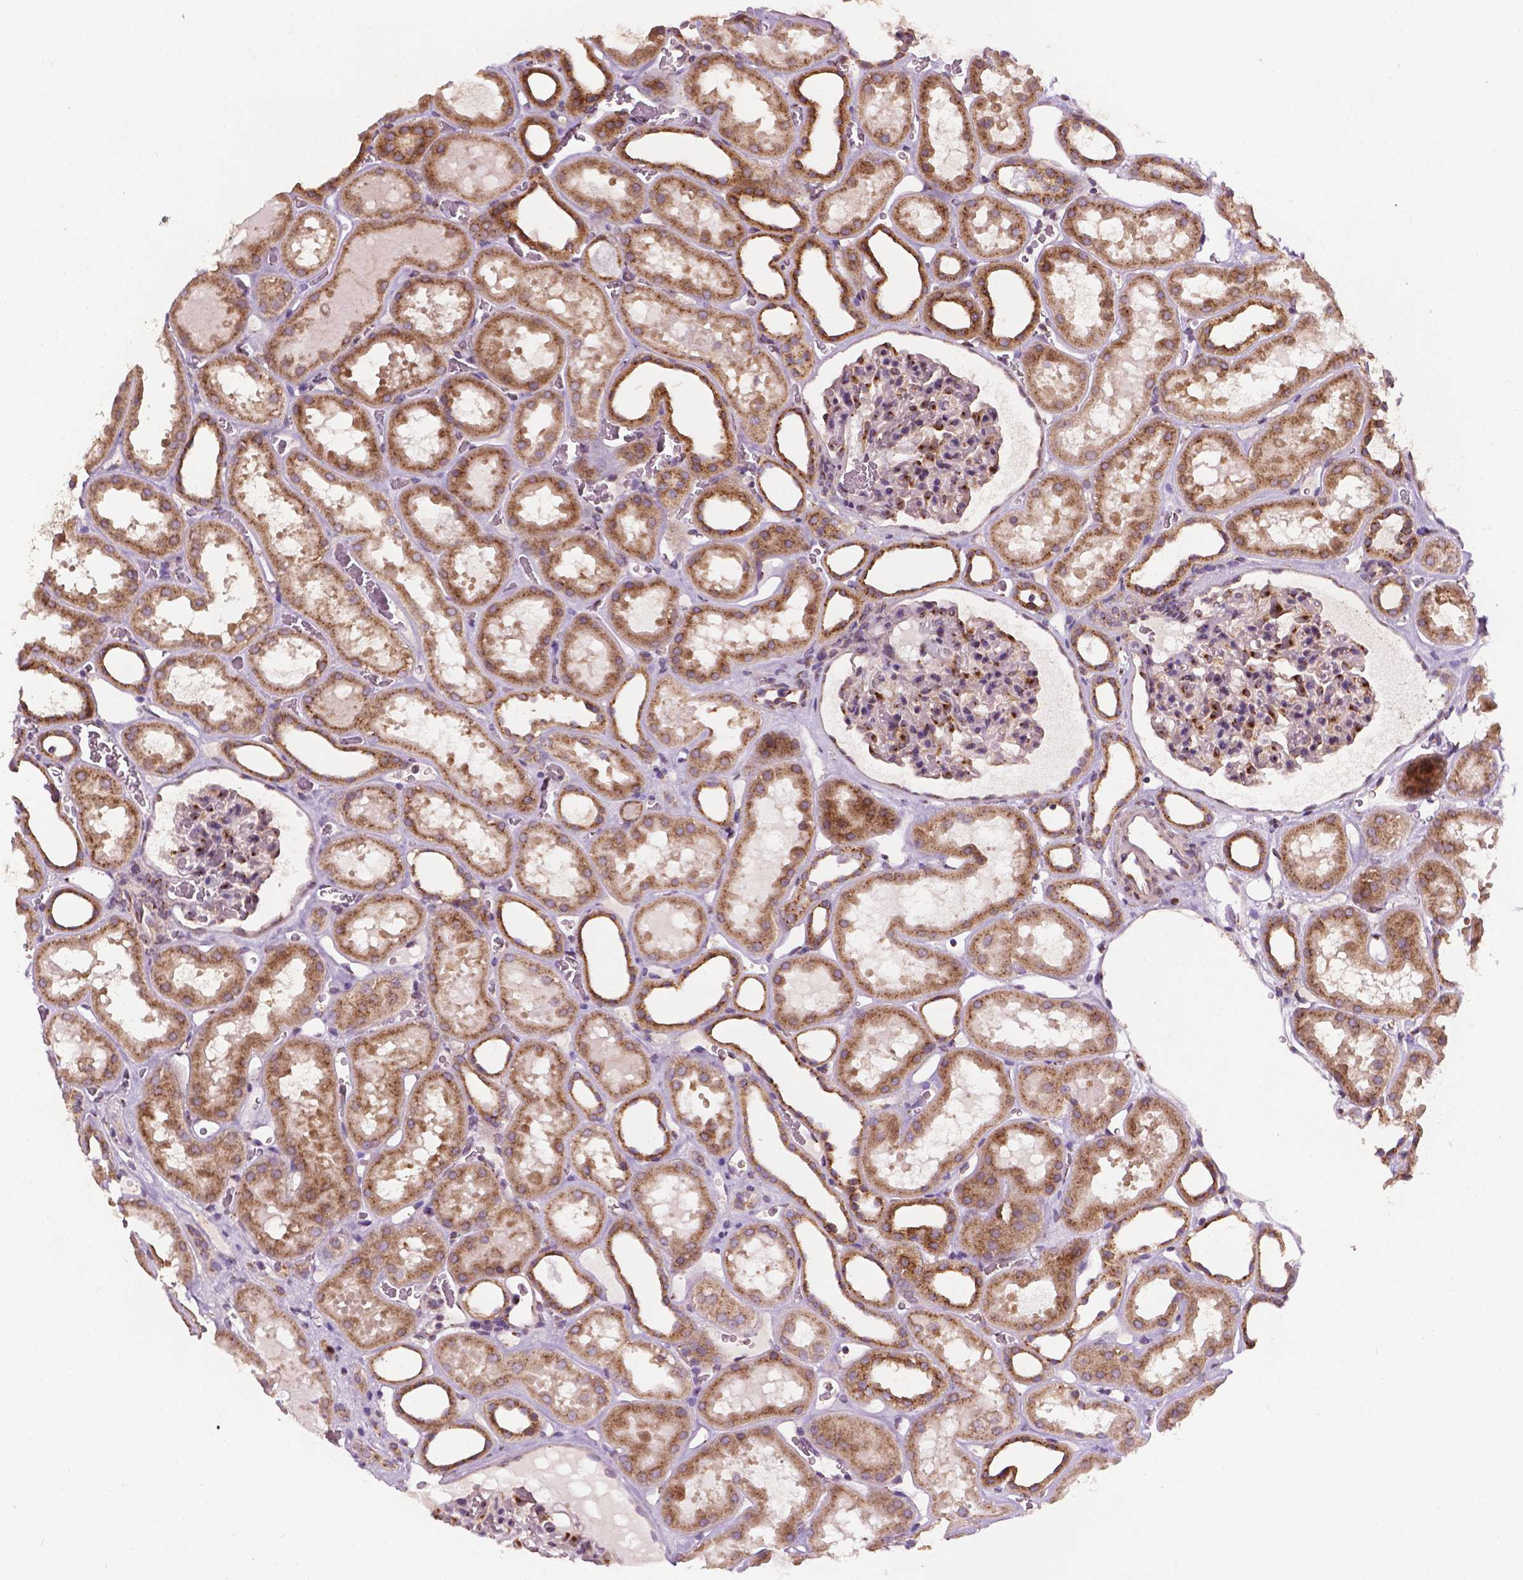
{"staining": {"intensity": "moderate", "quantity": "25%-75%", "location": "cytoplasmic/membranous"}, "tissue": "kidney", "cell_type": "Cells in glomeruli", "image_type": "normal", "snomed": [{"axis": "morphology", "description": "Normal tissue, NOS"}, {"axis": "topography", "description": "Kidney"}], "caption": "An IHC photomicrograph of normal tissue is shown. Protein staining in brown labels moderate cytoplasmic/membranous positivity in kidney within cells in glomeruli. (Stains: DAB (3,3'-diaminobenzidine) in brown, nuclei in blue, Microscopy: brightfield microscopy at high magnification).", "gene": "EBAG9", "patient": {"sex": "female", "age": 41}}